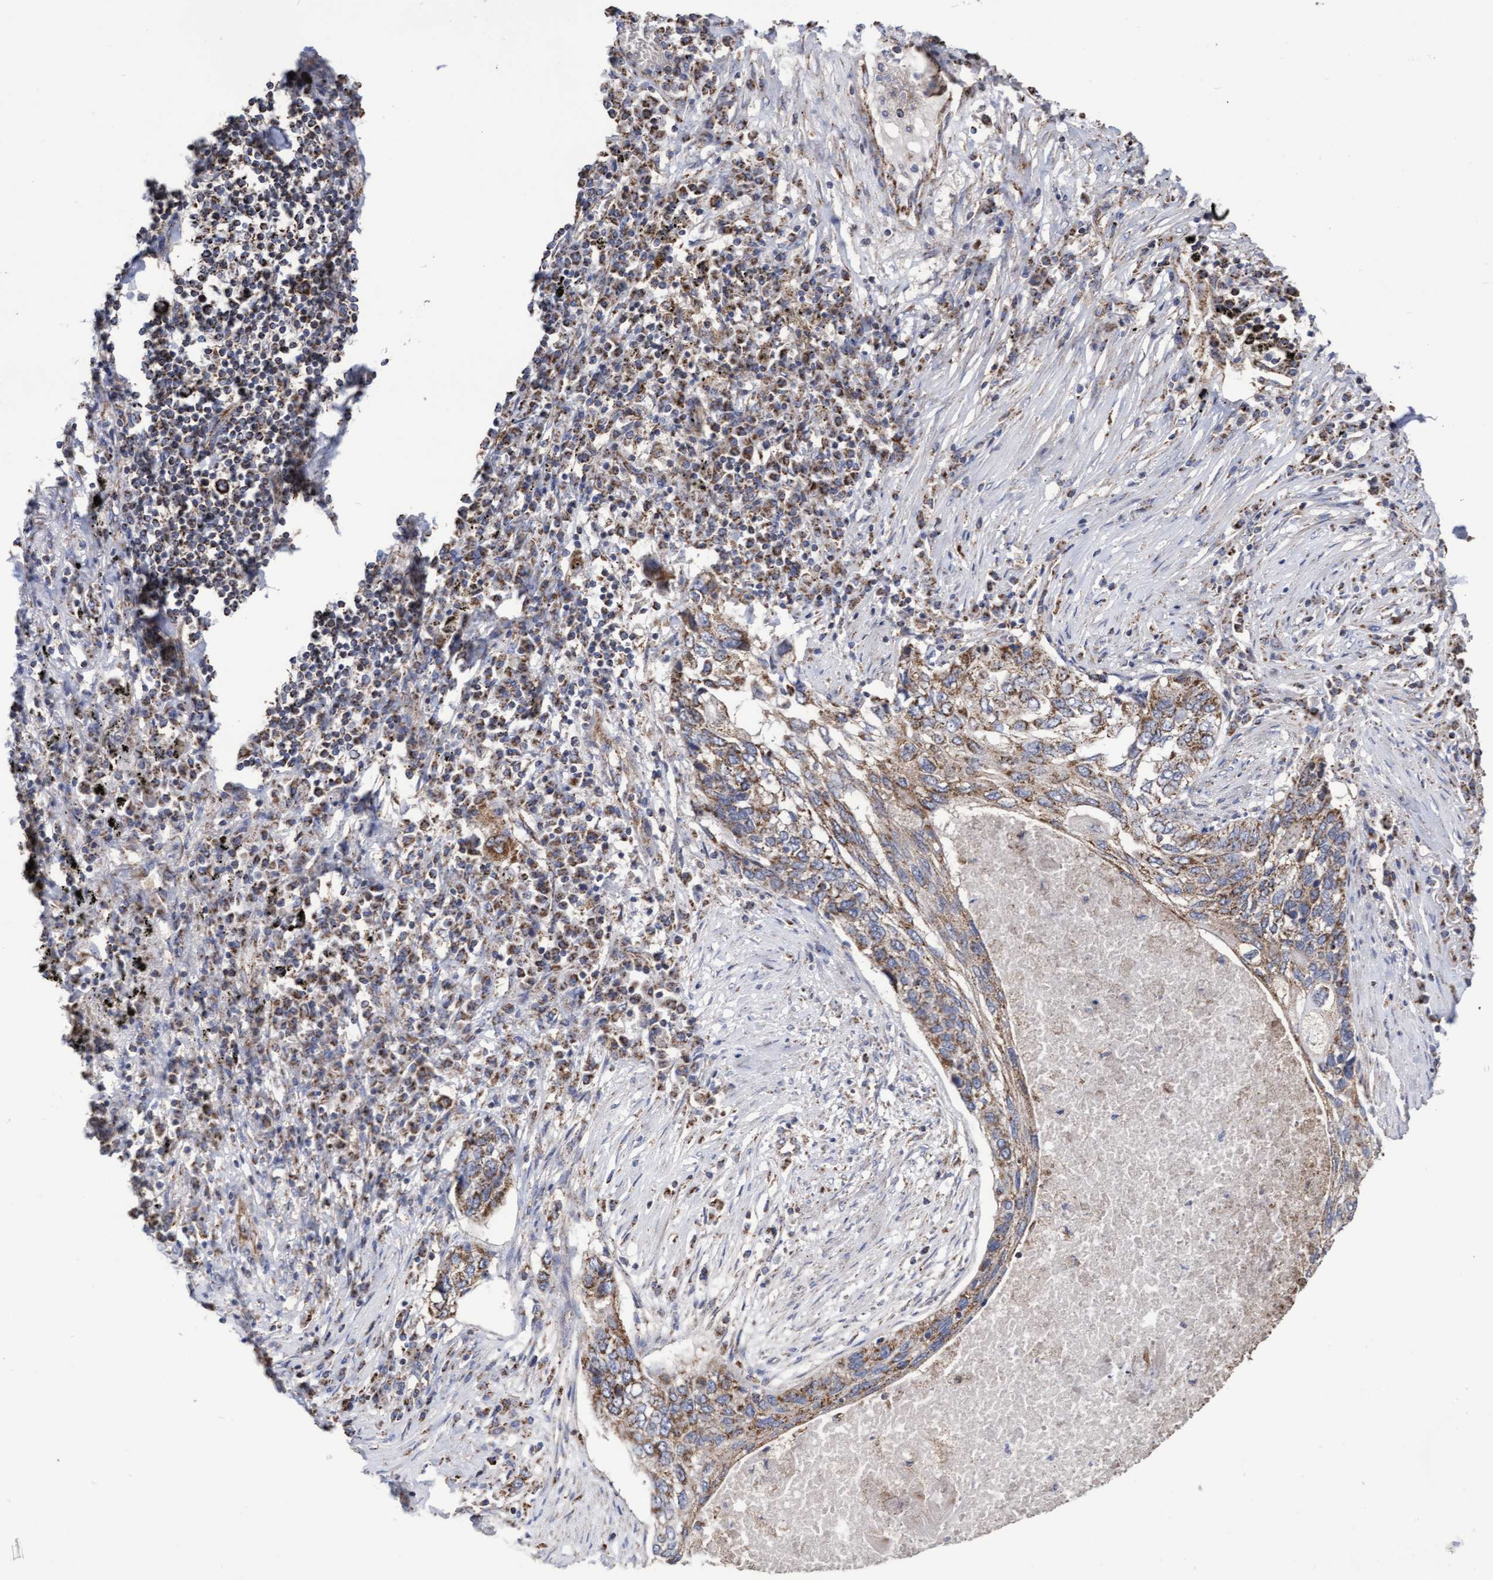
{"staining": {"intensity": "moderate", "quantity": ">75%", "location": "cytoplasmic/membranous"}, "tissue": "lung cancer", "cell_type": "Tumor cells", "image_type": "cancer", "snomed": [{"axis": "morphology", "description": "Squamous cell carcinoma, NOS"}, {"axis": "topography", "description": "Lung"}], "caption": "This image displays IHC staining of human lung cancer, with medium moderate cytoplasmic/membranous staining in about >75% of tumor cells.", "gene": "COBL", "patient": {"sex": "female", "age": 63}}